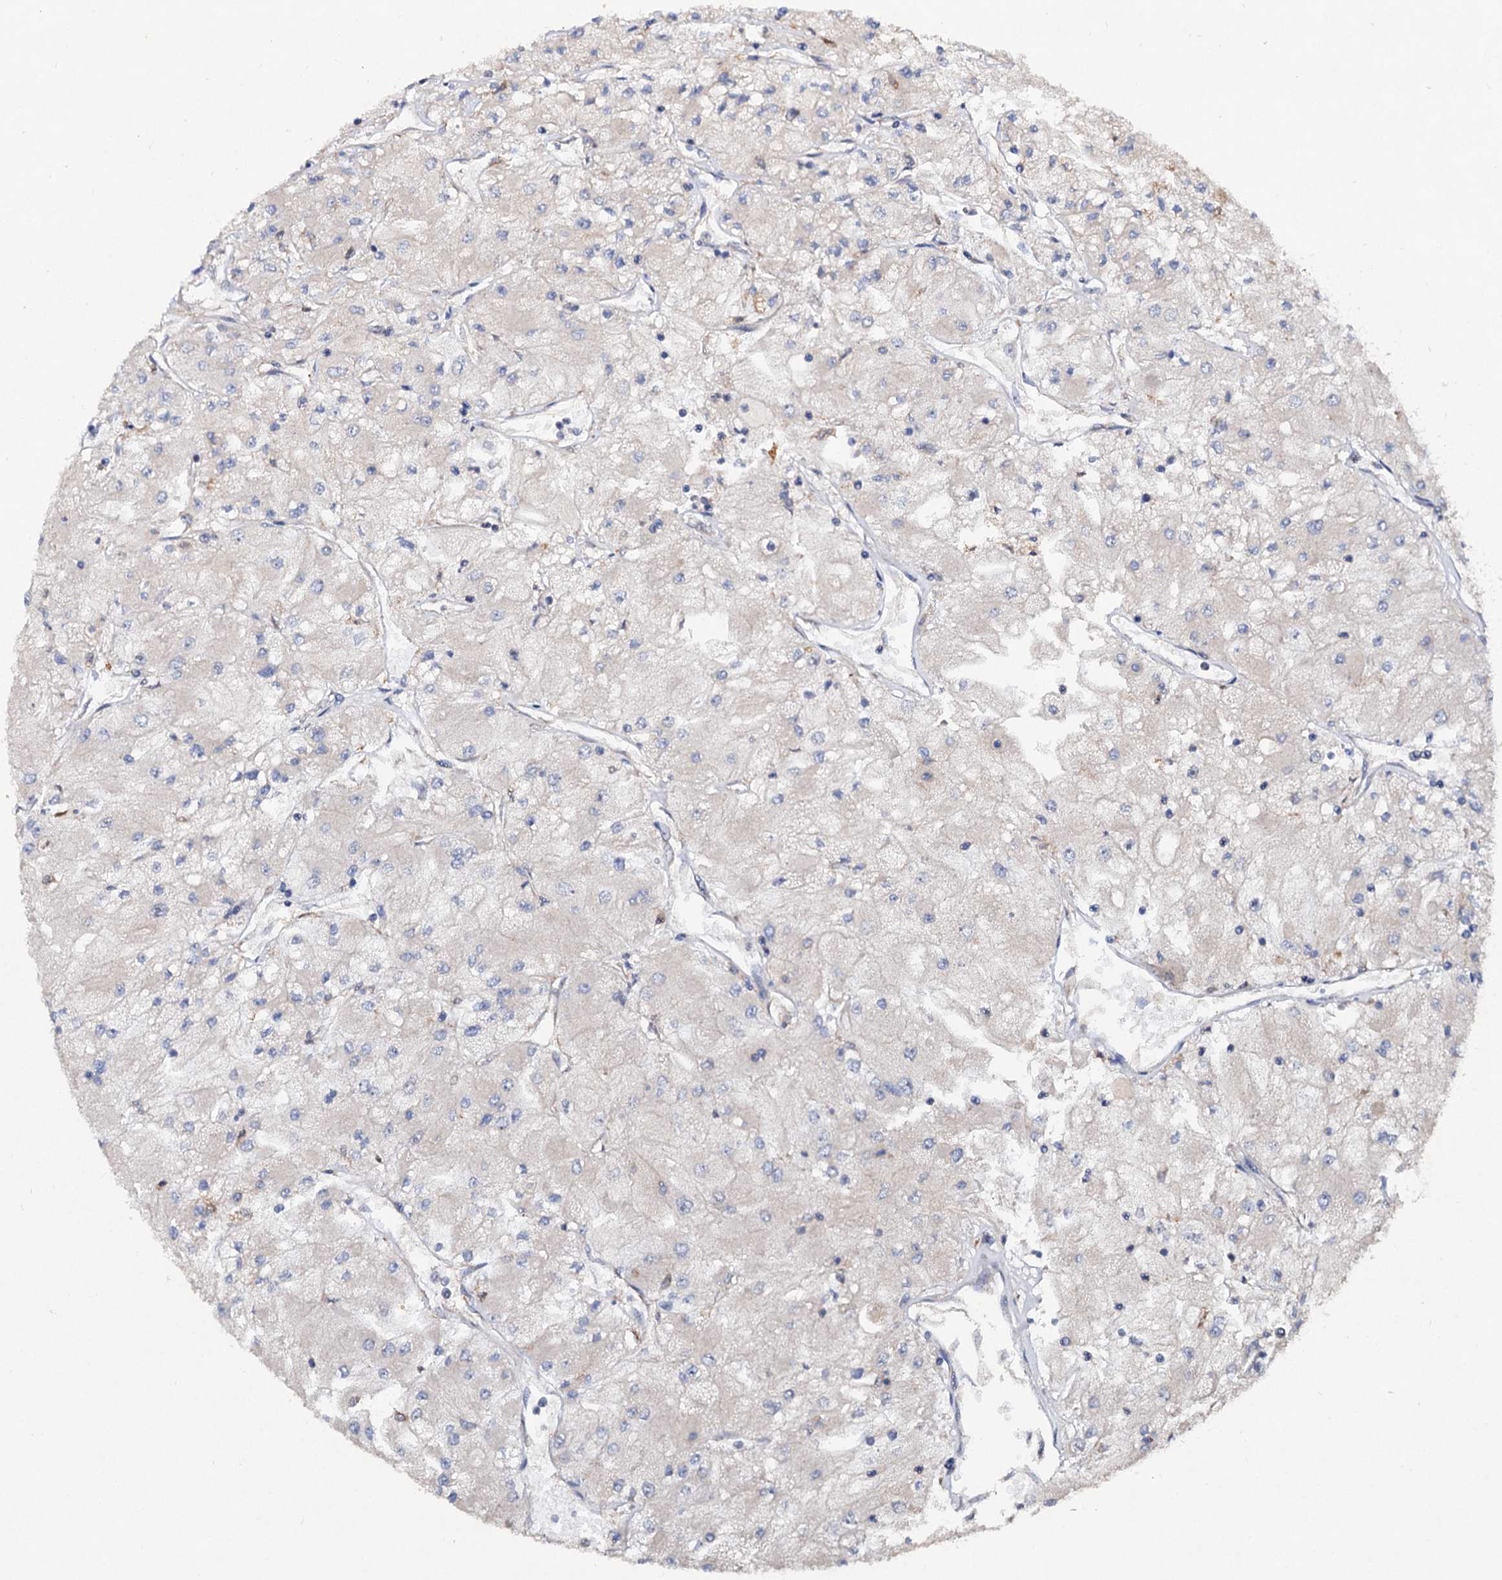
{"staining": {"intensity": "negative", "quantity": "none", "location": "none"}, "tissue": "renal cancer", "cell_type": "Tumor cells", "image_type": "cancer", "snomed": [{"axis": "morphology", "description": "Adenocarcinoma, NOS"}, {"axis": "topography", "description": "Kidney"}], "caption": "There is no significant expression in tumor cells of renal cancer (adenocarcinoma).", "gene": "VPS29", "patient": {"sex": "male", "age": 80}}